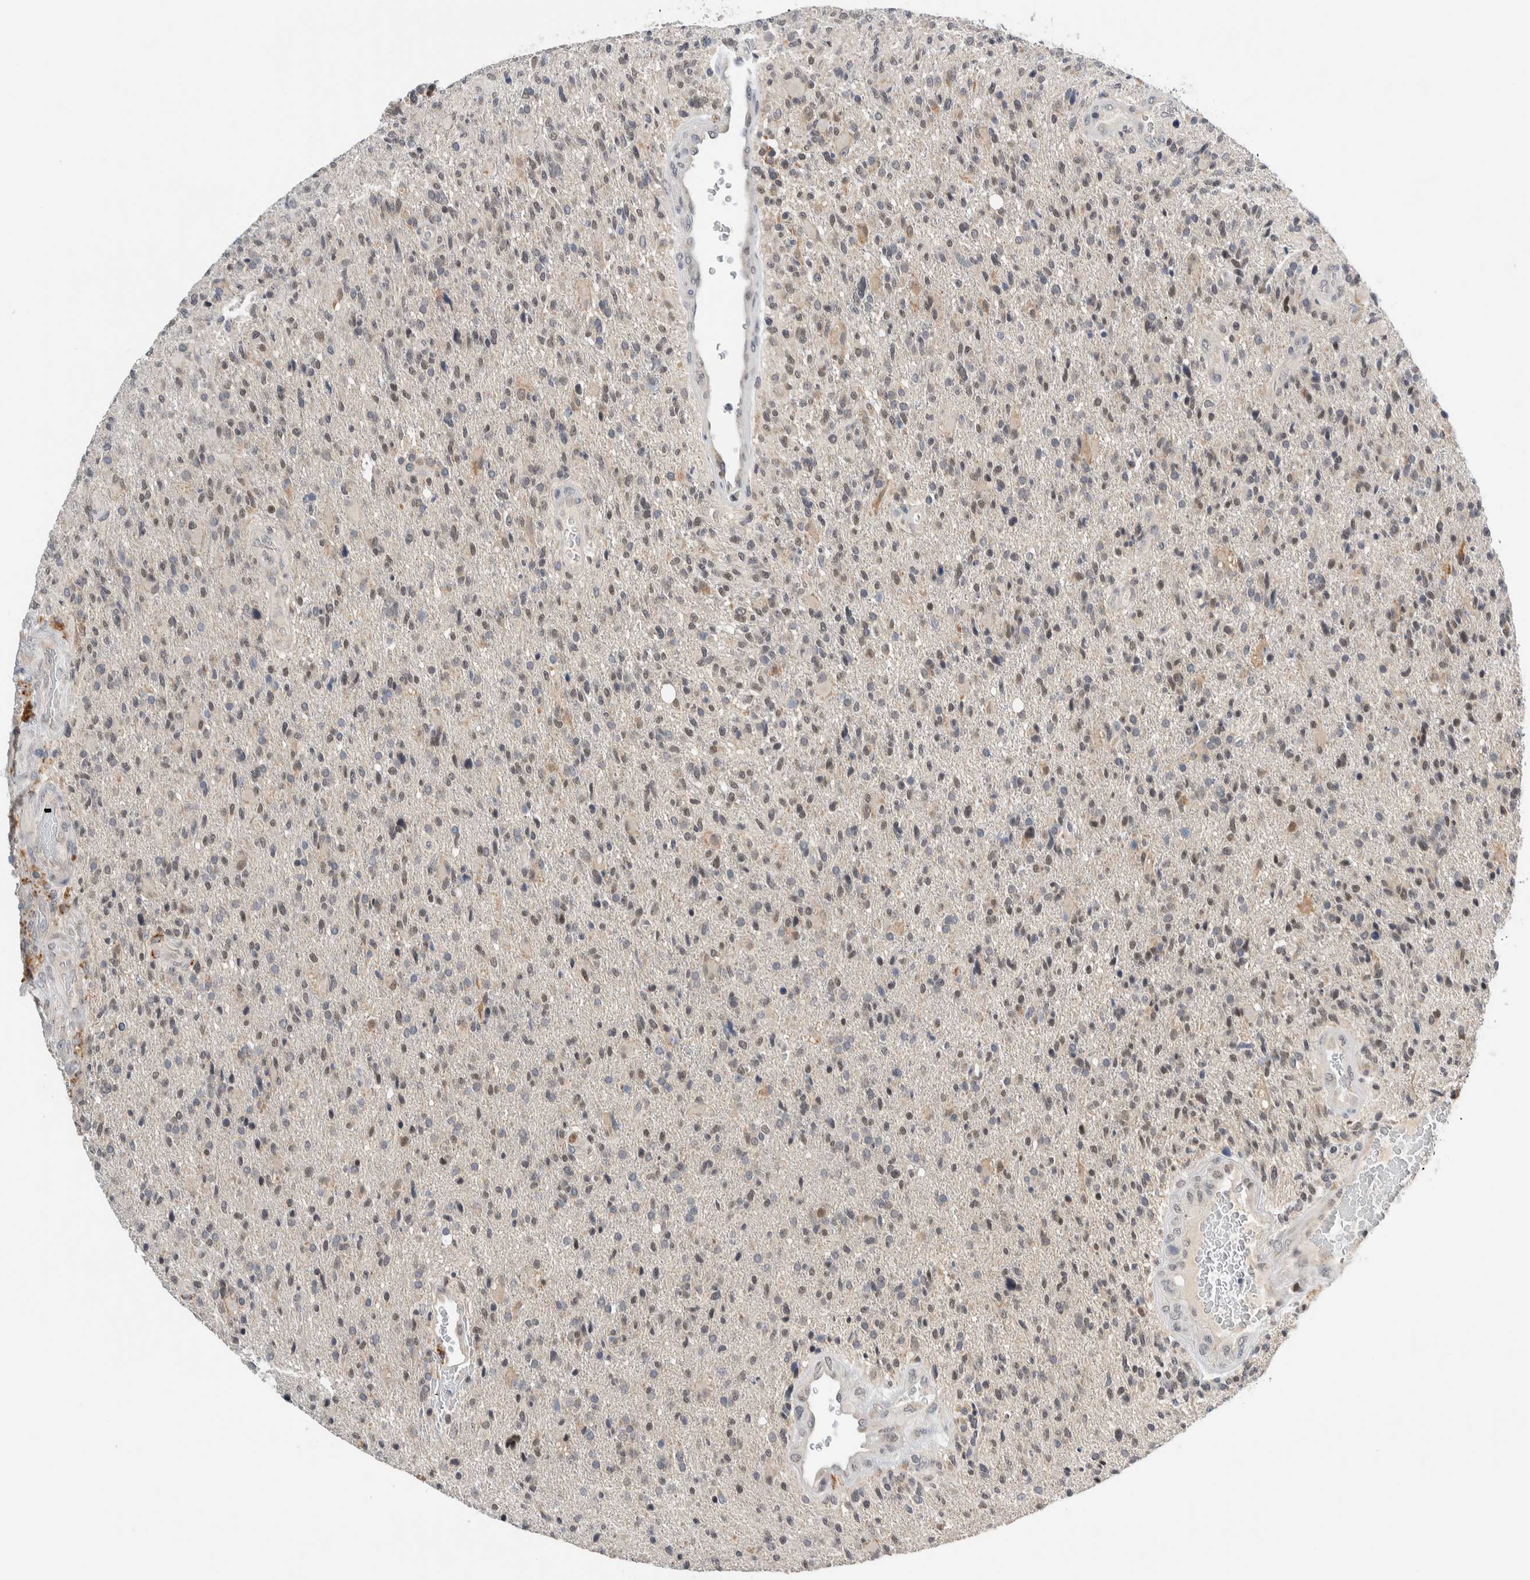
{"staining": {"intensity": "negative", "quantity": "none", "location": "none"}, "tissue": "glioma", "cell_type": "Tumor cells", "image_type": "cancer", "snomed": [{"axis": "morphology", "description": "Glioma, malignant, High grade"}, {"axis": "topography", "description": "Brain"}], "caption": "Immunohistochemistry (IHC) histopathology image of malignant glioma (high-grade) stained for a protein (brown), which demonstrates no expression in tumor cells. (DAB (3,3'-diaminobenzidine) IHC with hematoxylin counter stain).", "gene": "SHPK", "patient": {"sex": "male", "age": 72}}